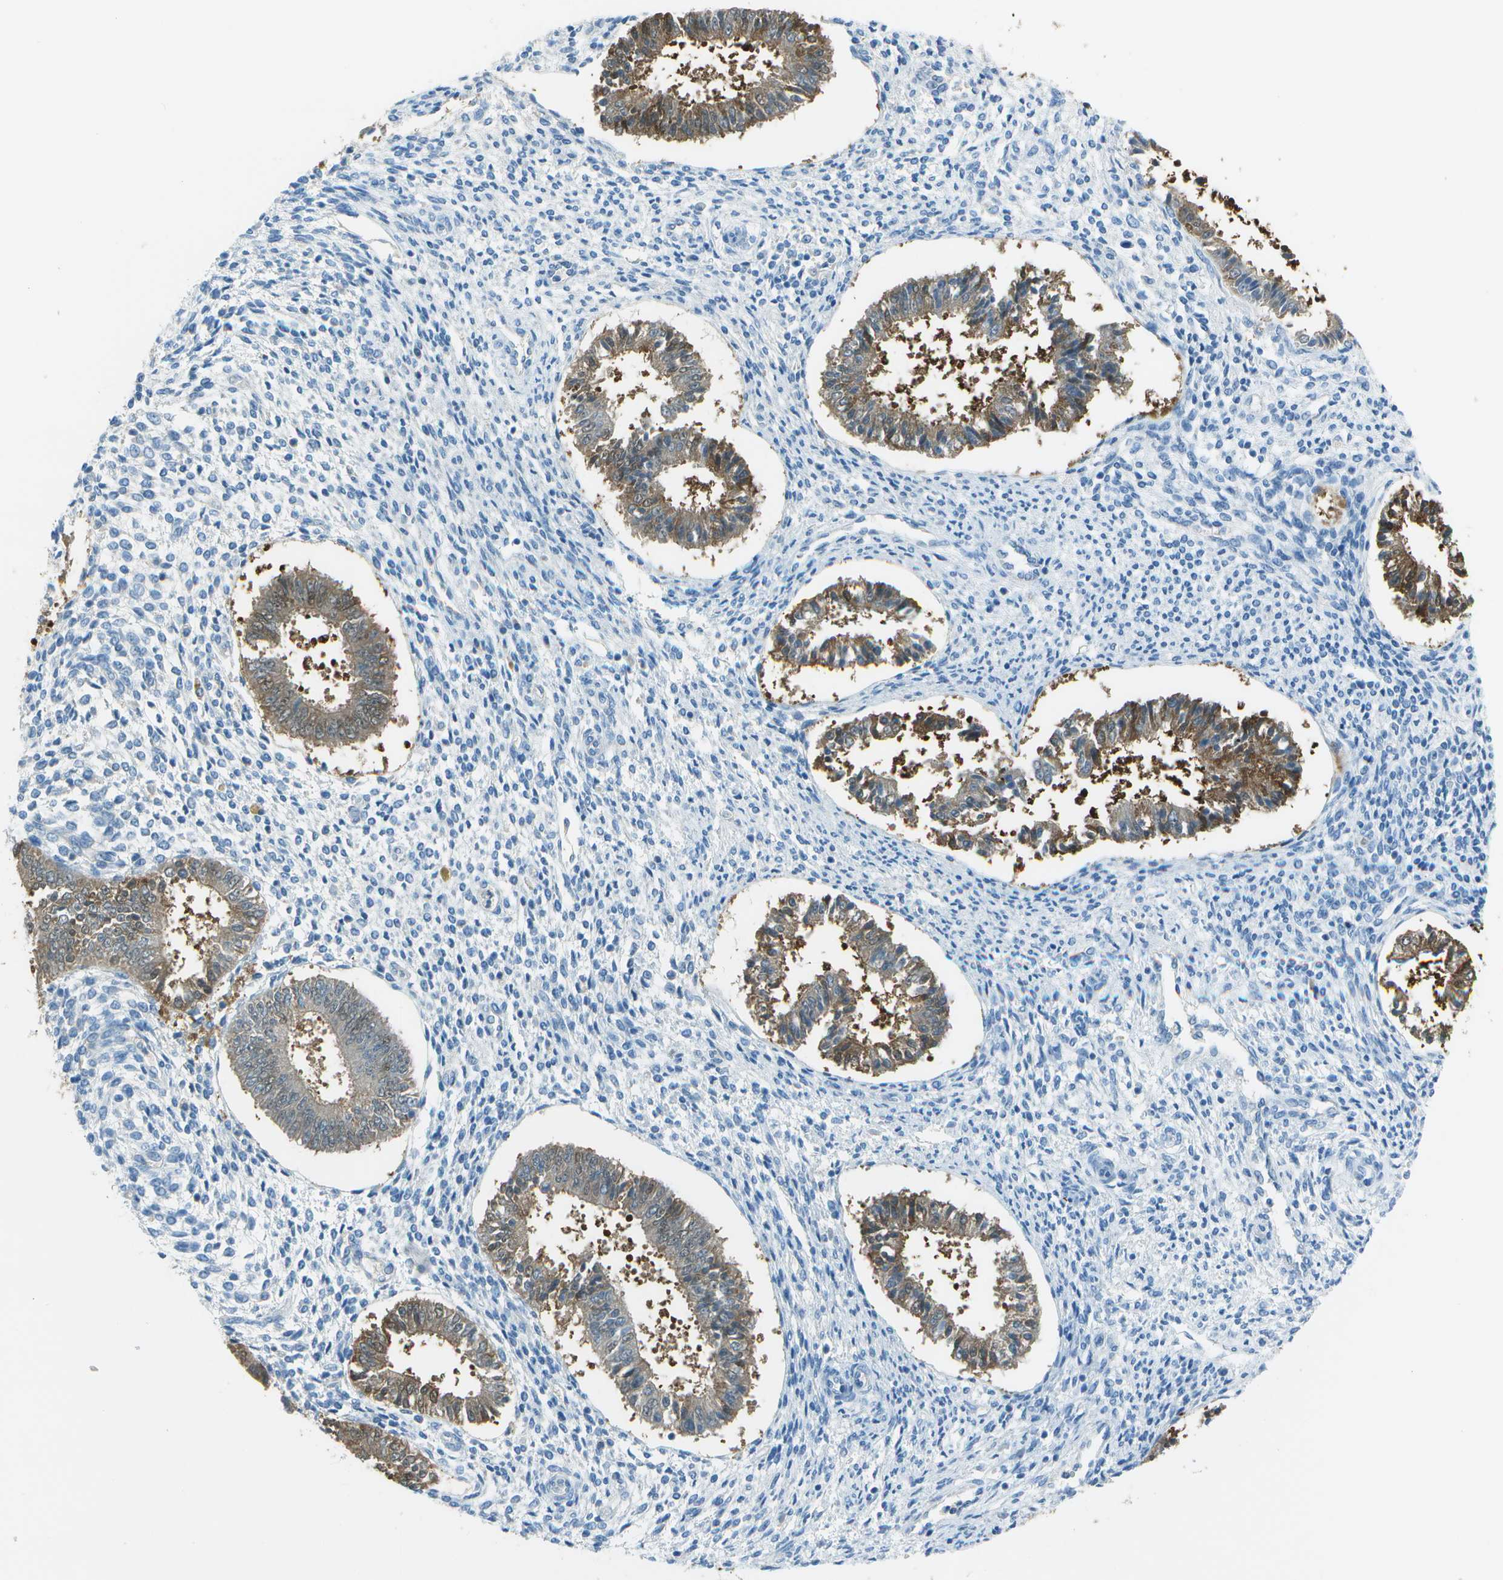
{"staining": {"intensity": "weak", "quantity": ">75%", "location": "cytoplasmic/membranous"}, "tissue": "endometrium", "cell_type": "Cells in endometrial stroma", "image_type": "normal", "snomed": [{"axis": "morphology", "description": "Normal tissue, NOS"}, {"axis": "topography", "description": "Endometrium"}], "caption": "Weak cytoplasmic/membranous staining for a protein is seen in approximately >75% of cells in endometrial stroma of unremarkable endometrium using IHC.", "gene": "ASL", "patient": {"sex": "female", "age": 35}}